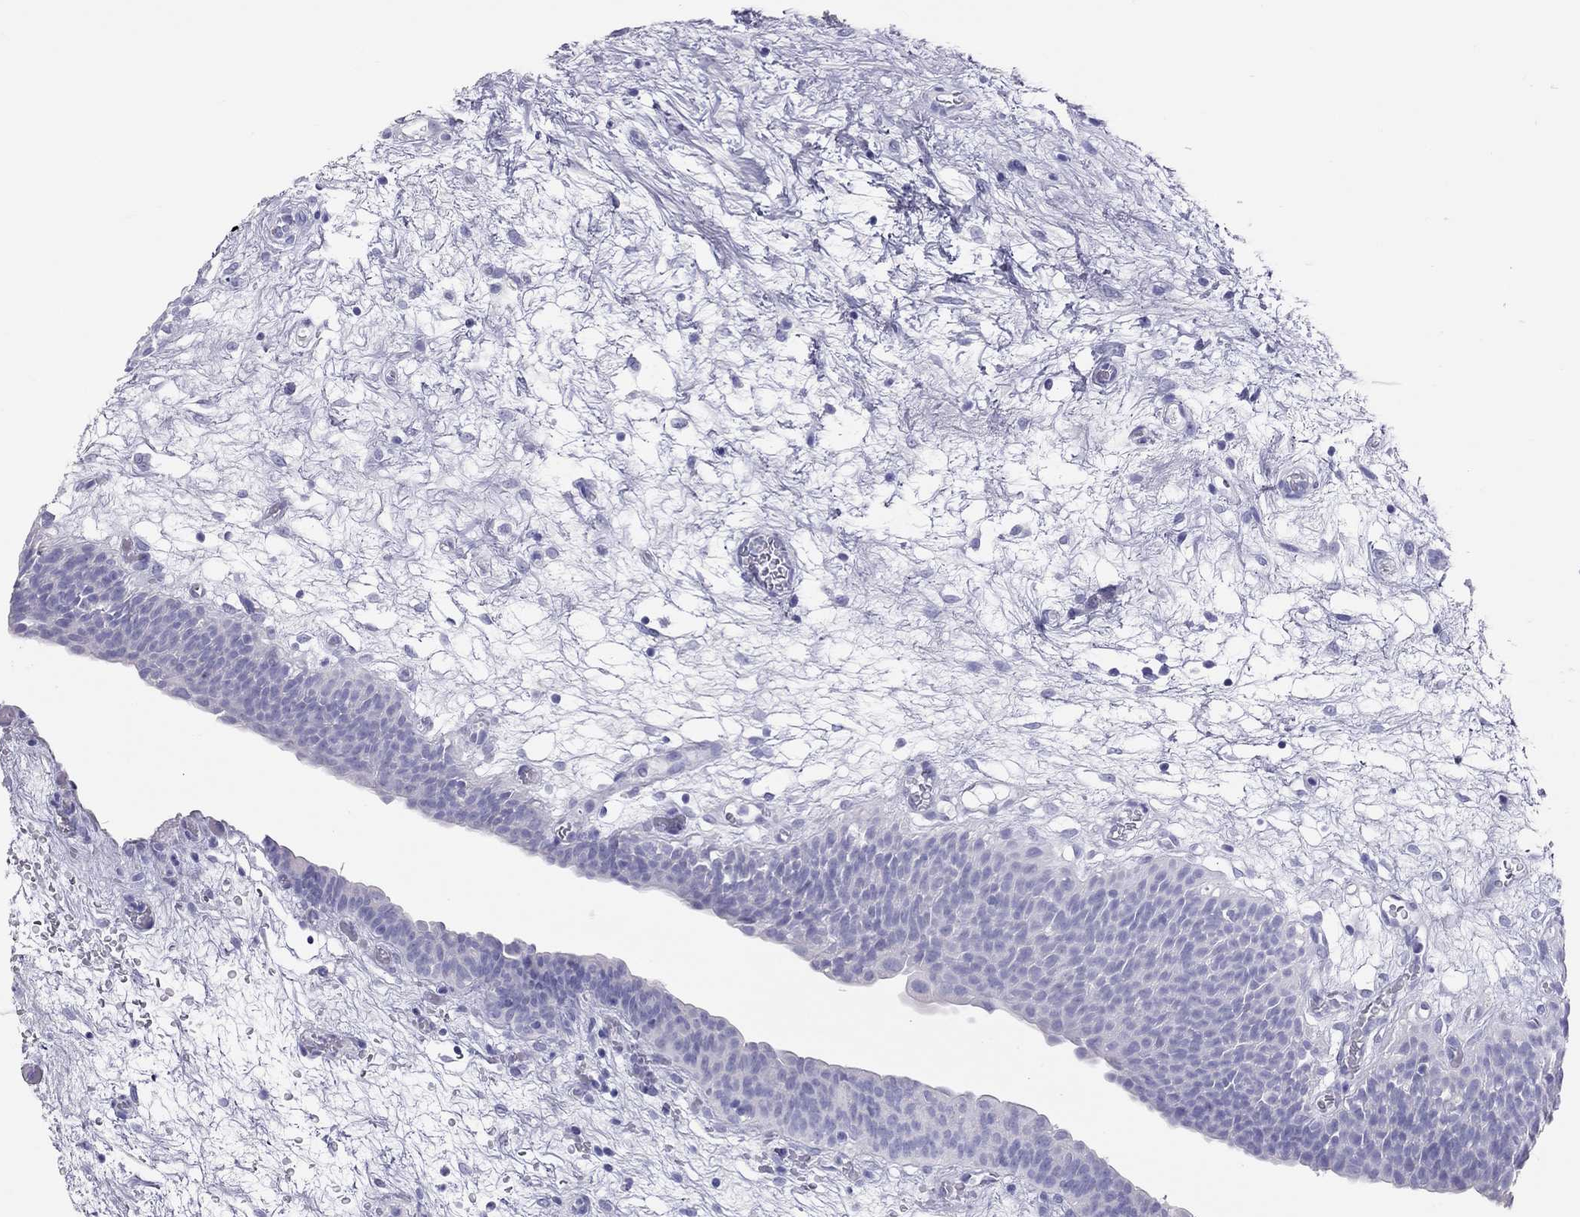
{"staining": {"intensity": "negative", "quantity": "none", "location": "none"}, "tissue": "urinary bladder", "cell_type": "Urothelial cells", "image_type": "normal", "snomed": [{"axis": "morphology", "description": "Normal tissue, NOS"}, {"axis": "topography", "description": "Urinary bladder"}], "caption": "IHC histopathology image of normal urinary bladder stained for a protein (brown), which displays no staining in urothelial cells.", "gene": "PSMB11", "patient": {"sex": "male", "age": 76}}